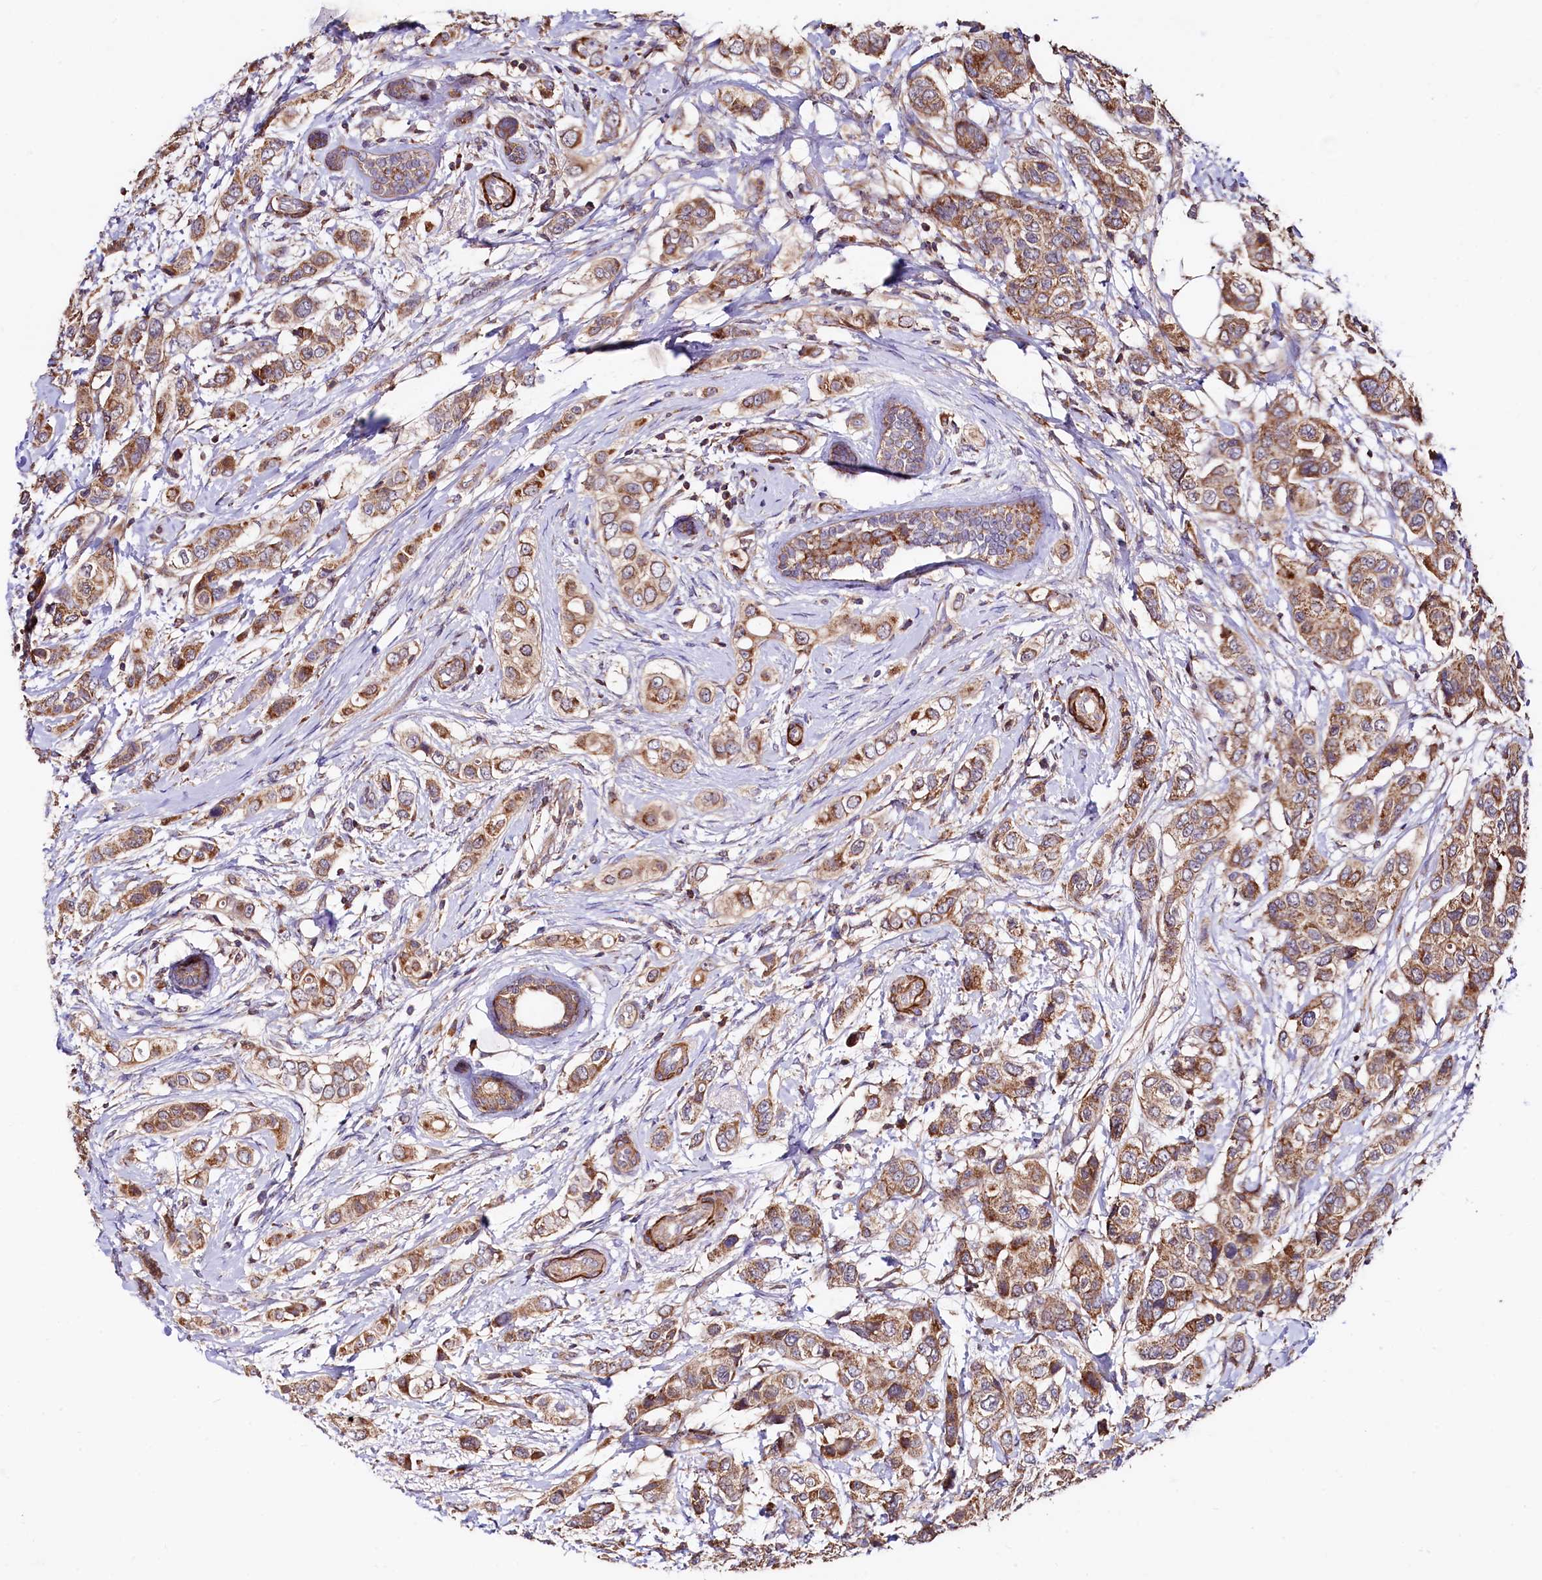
{"staining": {"intensity": "moderate", "quantity": ">75%", "location": "cytoplasmic/membranous"}, "tissue": "breast cancer", "cell_type": "Tumor cells", "image_type": "cancer", "snomed": [{"axis": "morphology", "description": "Lobular carcinoma"}, {"axis": "topography", "description": "Breast"}], "caption": "Immunohistochemistry (IHC) (DAB) staining of breast cancer (lobular carcinoma) demonstrates moderate cytoplasmic/membranous protein staining in about >75% of tumor cells.", "gene": "CIAO3", "patient": {"sex": "female", "age": 51}}